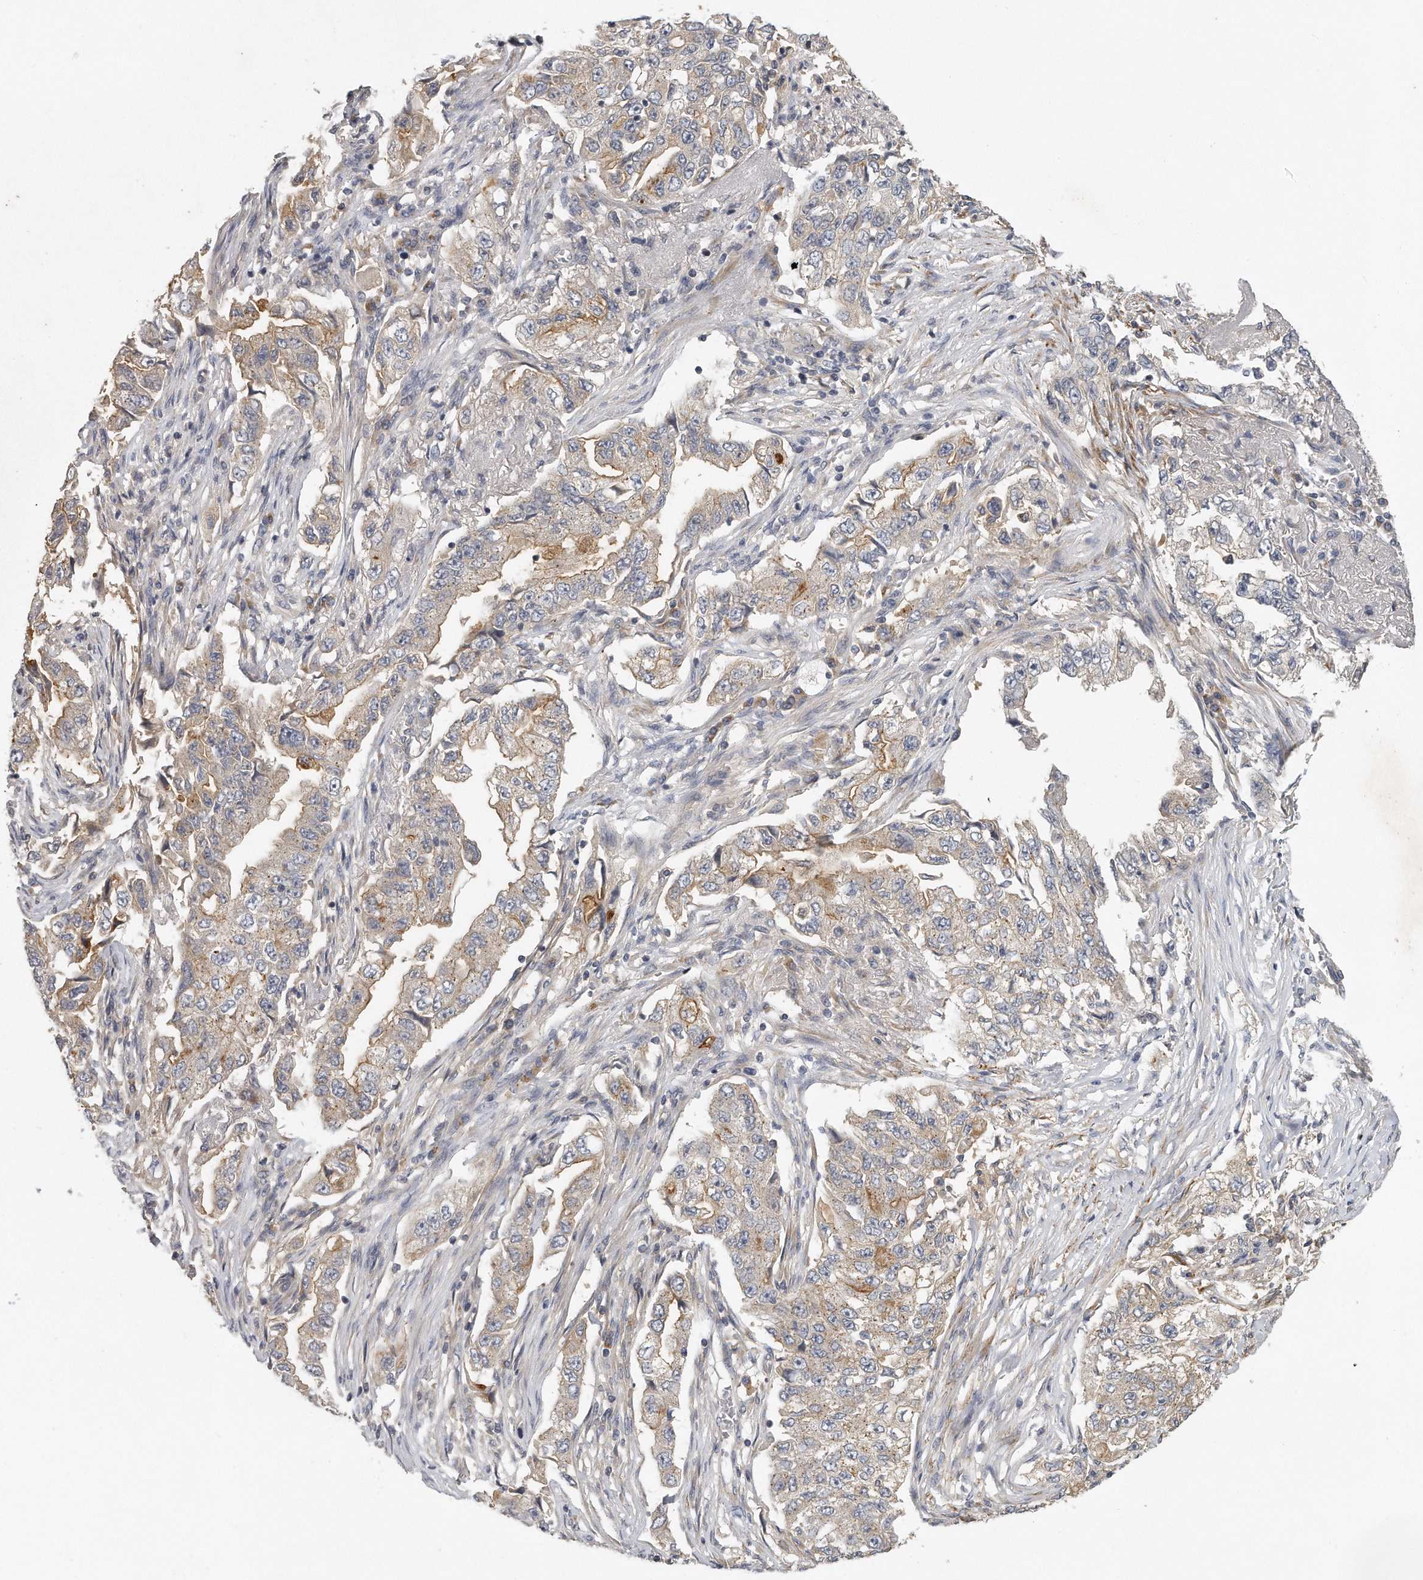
{"staining": {"intensity": "weak", "quantity": "25%-75%", "location": "cytoplasmic/membranous"}, "tissue": "lung cancer", "cell_type": "Tumor cells", "image_type": "cancer", "snomed": [{"axis": "morphology", "description": "Adenocarcinoma, NOS"}, {"axis": "topography", "description": "Lung"}], "caption": "IHC (DAB) staining of human lung cancer reveals weak cytoplasmic/membranous protein staining in approximately 25%-75% of tumor cells. (DAB (3,3'-diaminobenzidine) = brown stain, brightfield microscopy at high magnification).", "gene": "TRAPPC14", "patient": {"sex": "female", "age": 51}}